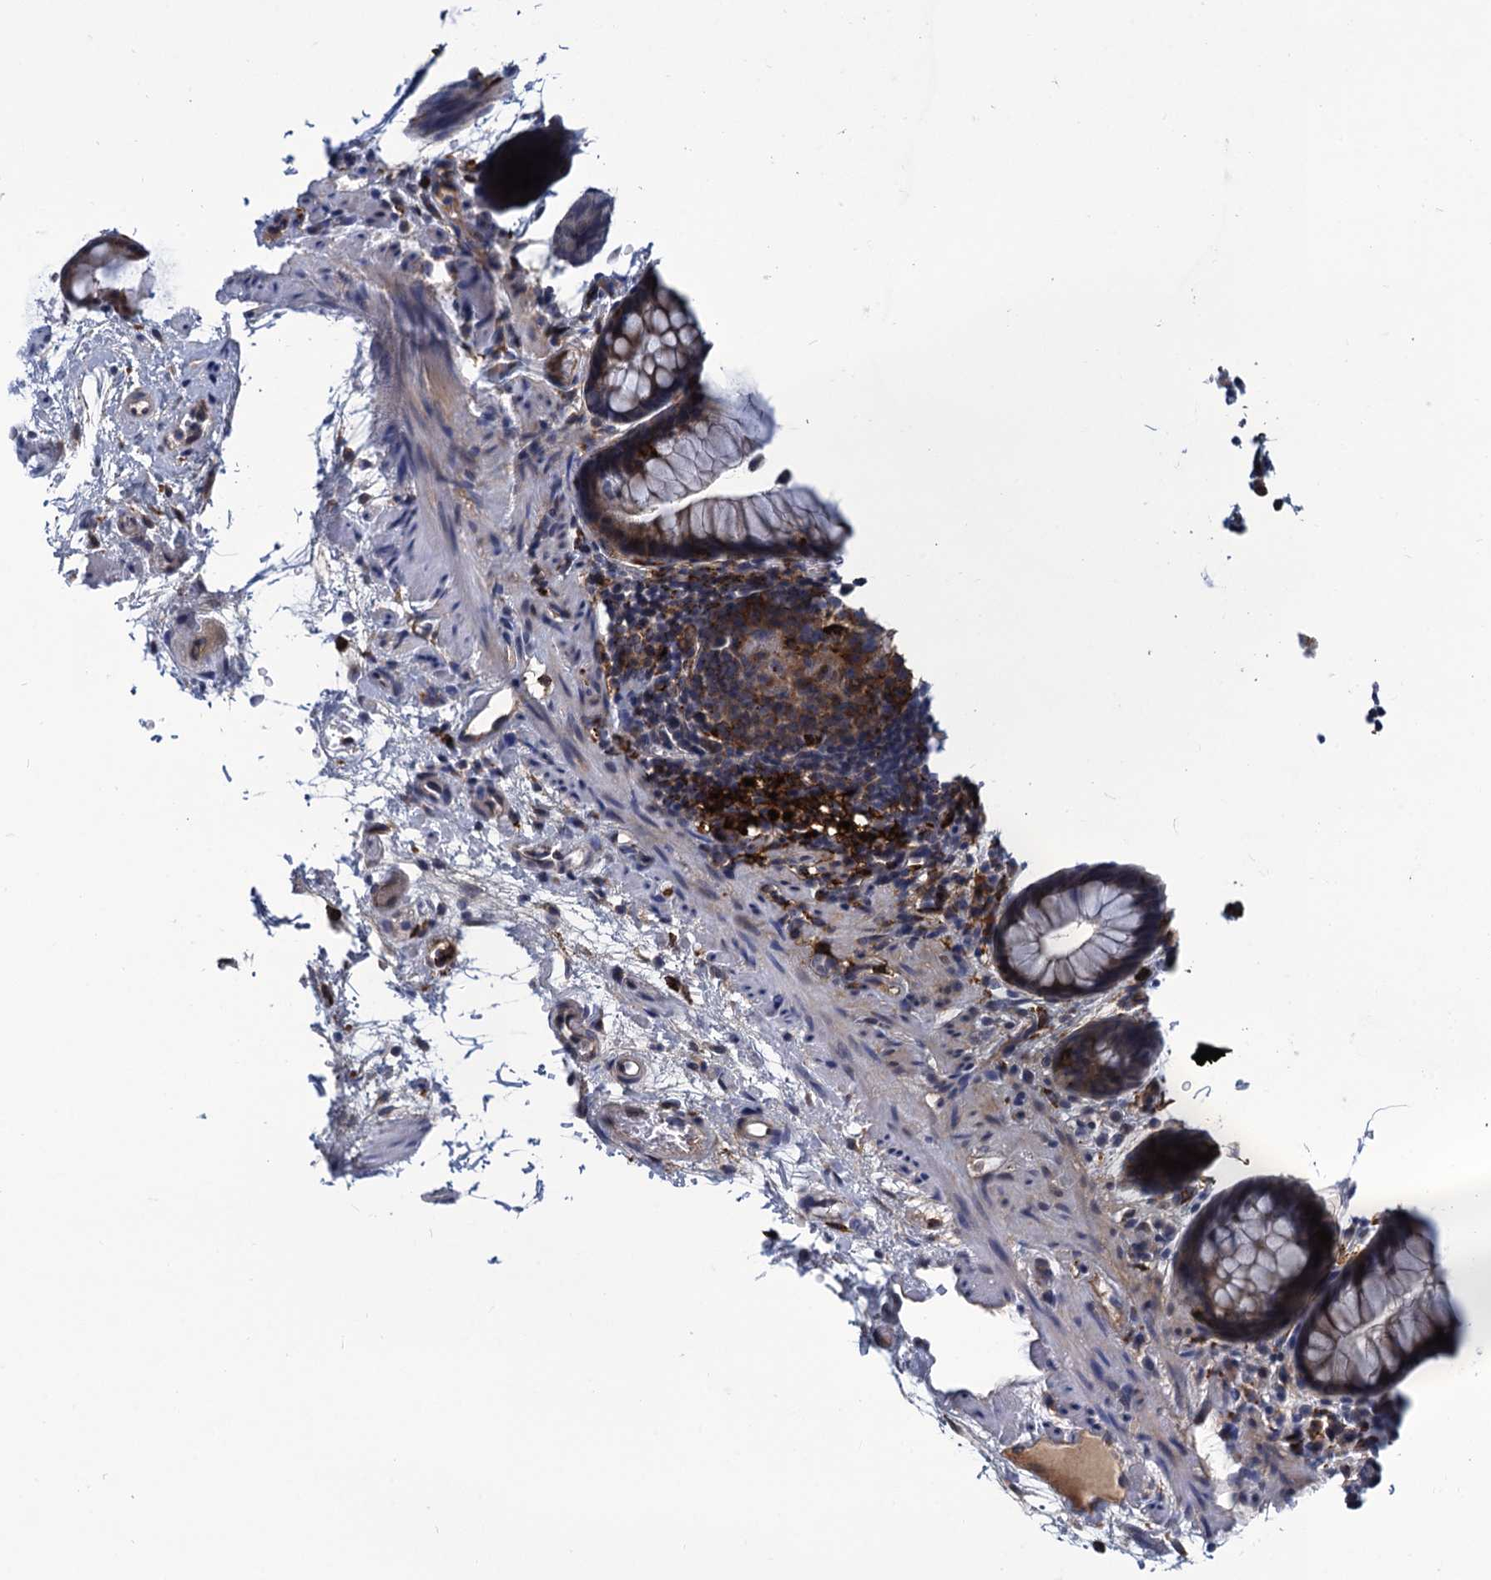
{"staining": {"intensity": "moderate", "quantity": ">75%", "location": "cytoplasmic/membranous"}, "tissue": "rectum", "cell_type": "Glandular cells", "image_type": "normal", "snomed": [{"axis": "morphology", "description": "Normal tissue, NOS"}, {"axis": "topography", "description": "Rectum"}], "caption": "Immunohistochemistry (IHC) photomicrograph of unremarkable human rectum stained for a protein (brown), which exhibits medium levels of moderate cytoplasmic/membranous positivity in about >75% of glandular cells.", "gene": "DNHD1", "patient": {"sex": "male", "age": 64}}